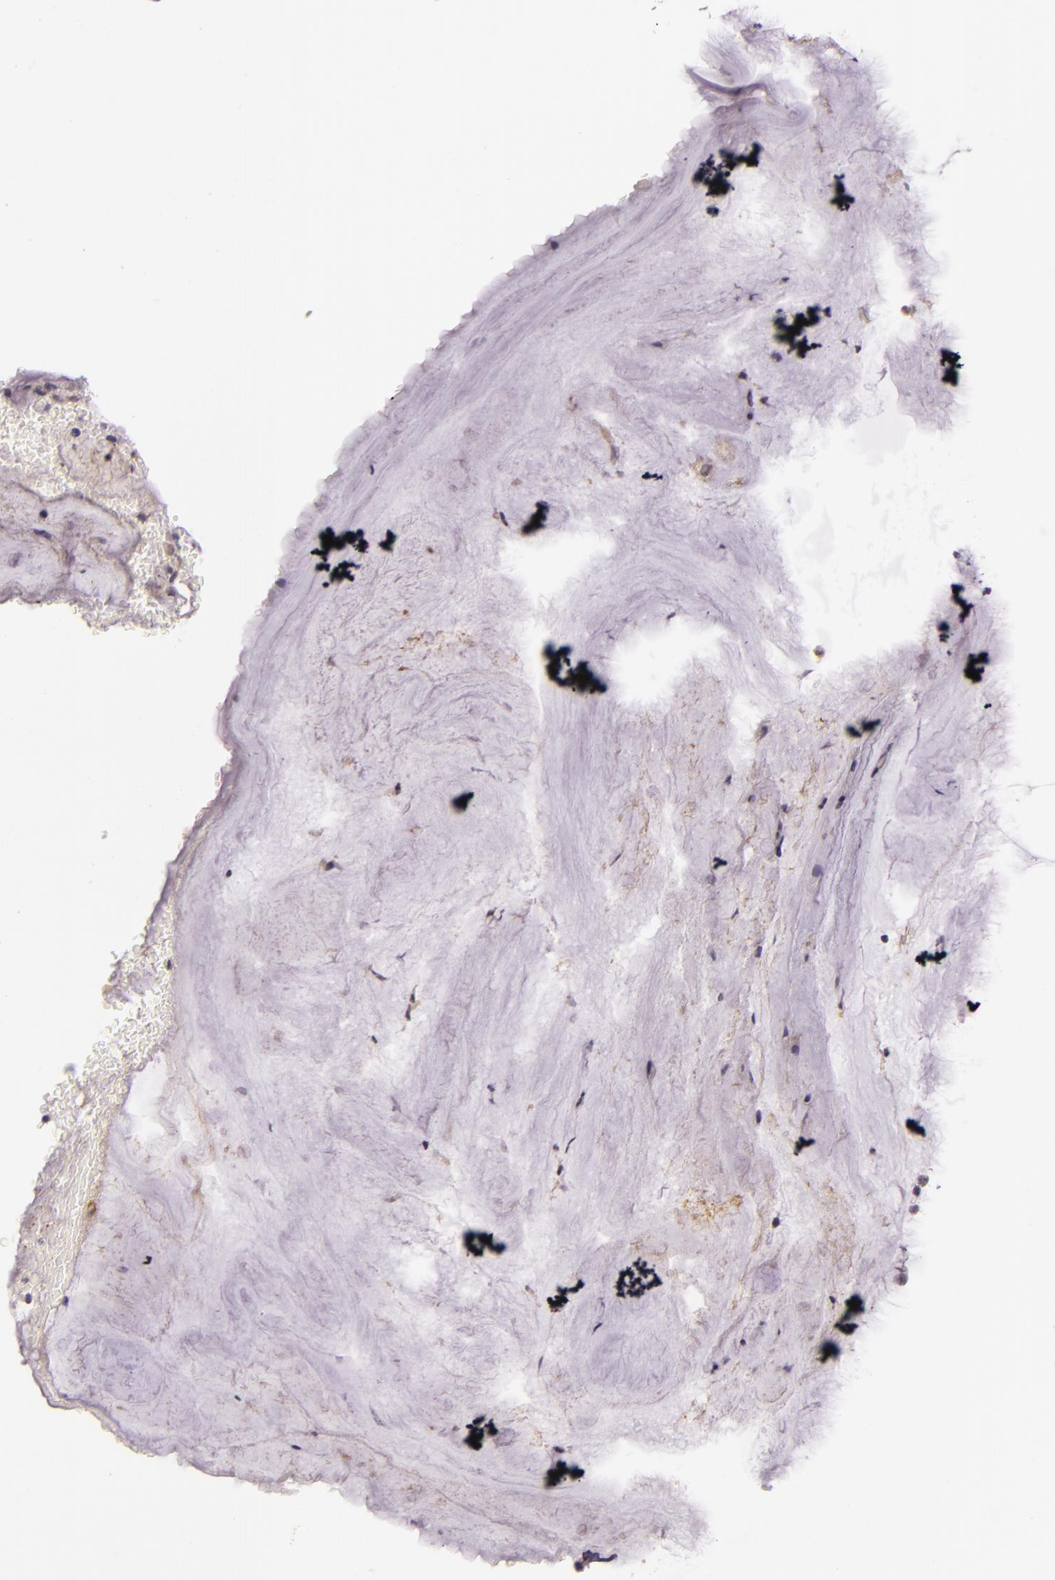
{"staining": {"intensity": "moderate", "quantity": ">75%", "location": "cytoplasmic/membranous"}, "tissue": "bronchus", "cell_type": "Respiratory epithelial cells", "image_type": "normal", "snomed": [{"axis": "morphology", "description": "Normal tissue, NOS"}, {"axis": "topography", "description": "Lymph node of abdomen"}, {"axis": "topography", "description": "Lymph node of pelvis"}], "caption": "Bronchus stained for a protein (brown) displays moderate cytoplasmic/membranous positive expression in about >75% of respiratory epithelial cells.", "gene": "ARMH4", "patient": {"sex": "female", "age": 65}}